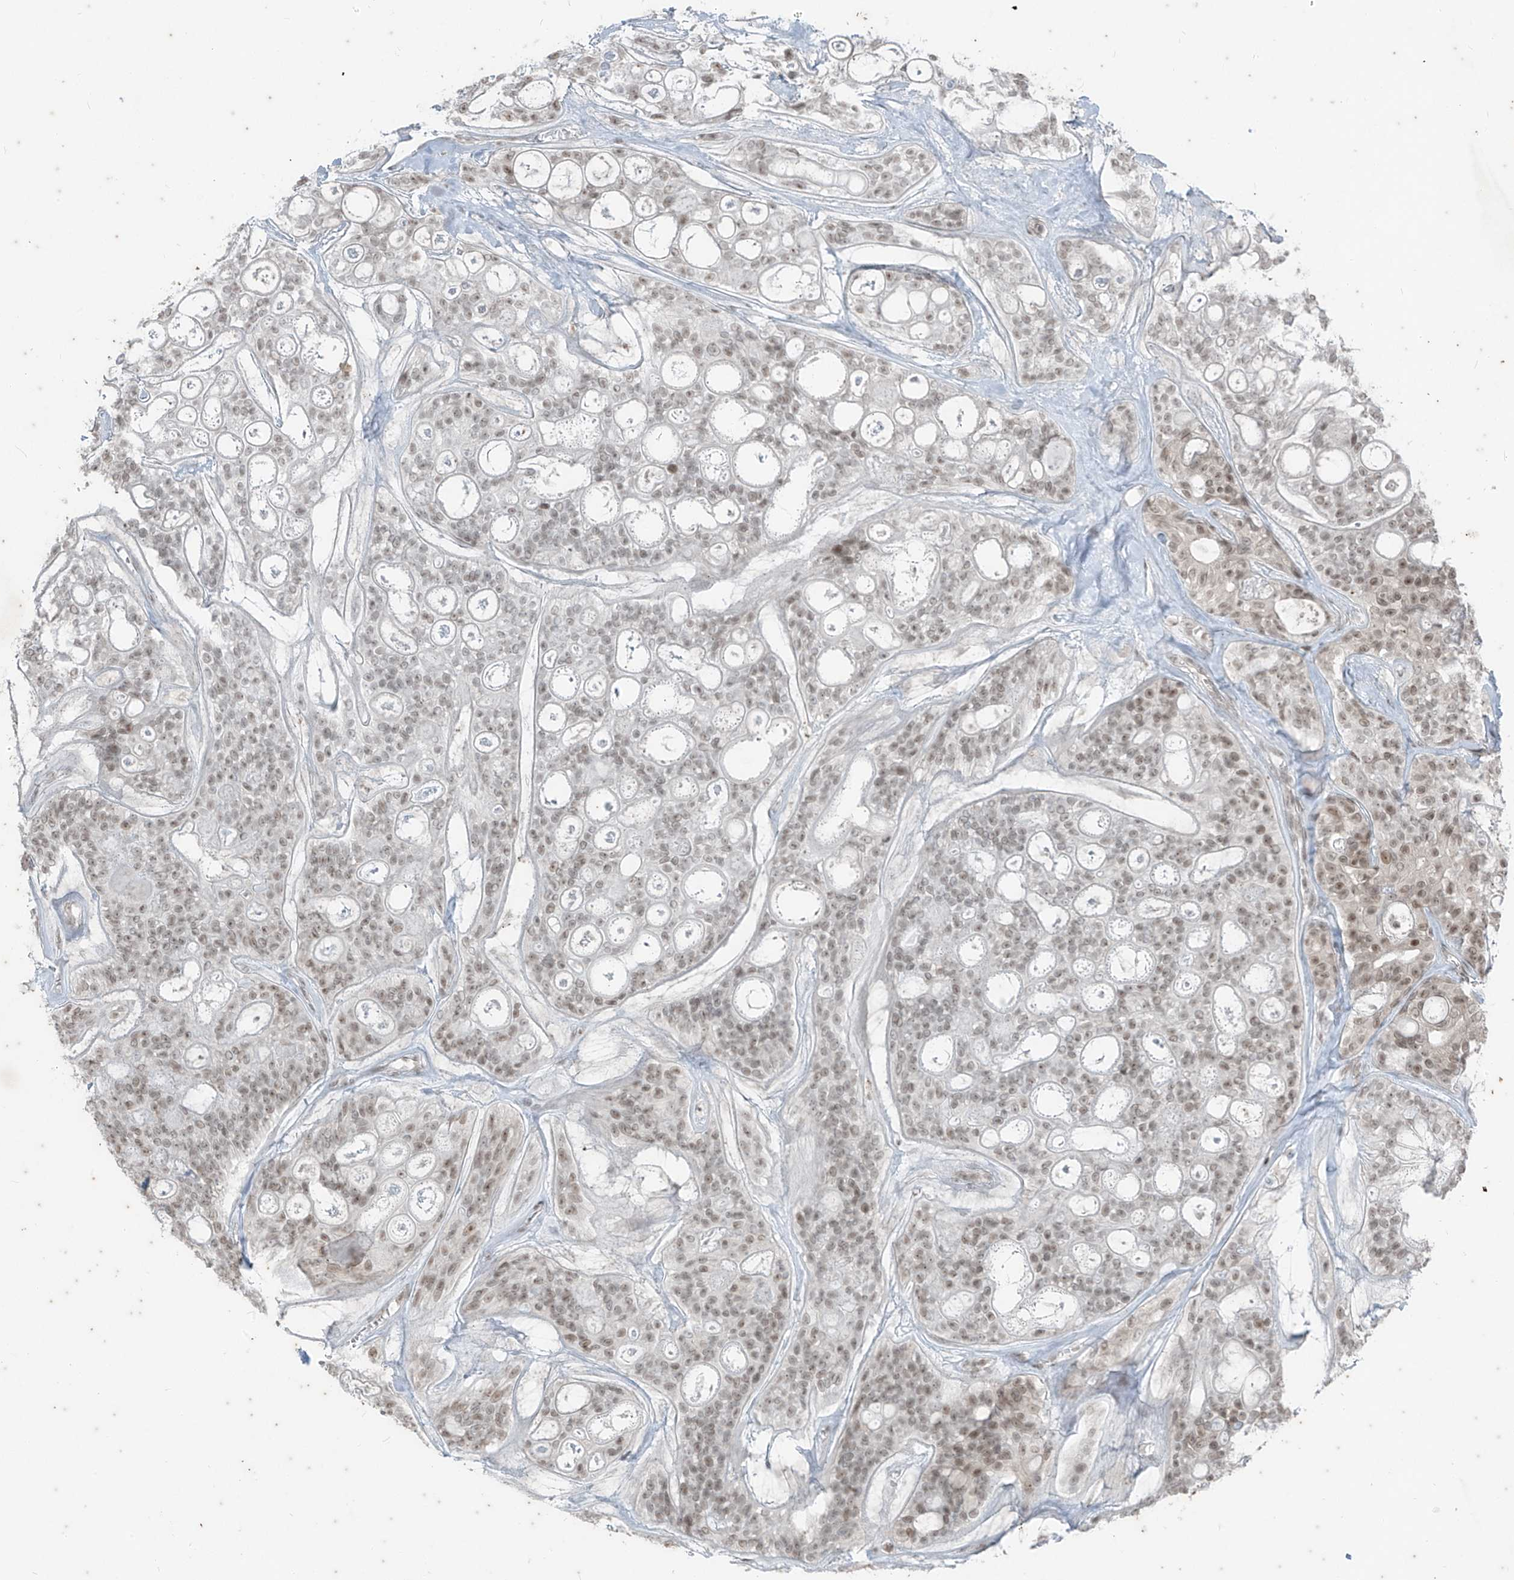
{"staining": {"intensity": "weak", "quantity": ">75%", "location": "nuclear"}, "tissue": "head and neck cancer", "cell_type": "Tumor cells", "image_type": "cancer", "snomed": [{"axis": "morphology", "description": "Adenocarcinoma, NOS"}, {"axis": "topography", "description": "Head-Neck"}], "caption": "DAB immunohistochemical staining of human head and neck adenocarcinoma exhibits weak nuclear protein staining in about >75% of tumor cells. (DAB IHC with brightfield microscopy, high magnification).", "gene": "ZNF354B", "patient": {"sex": "male", "age": 66}}